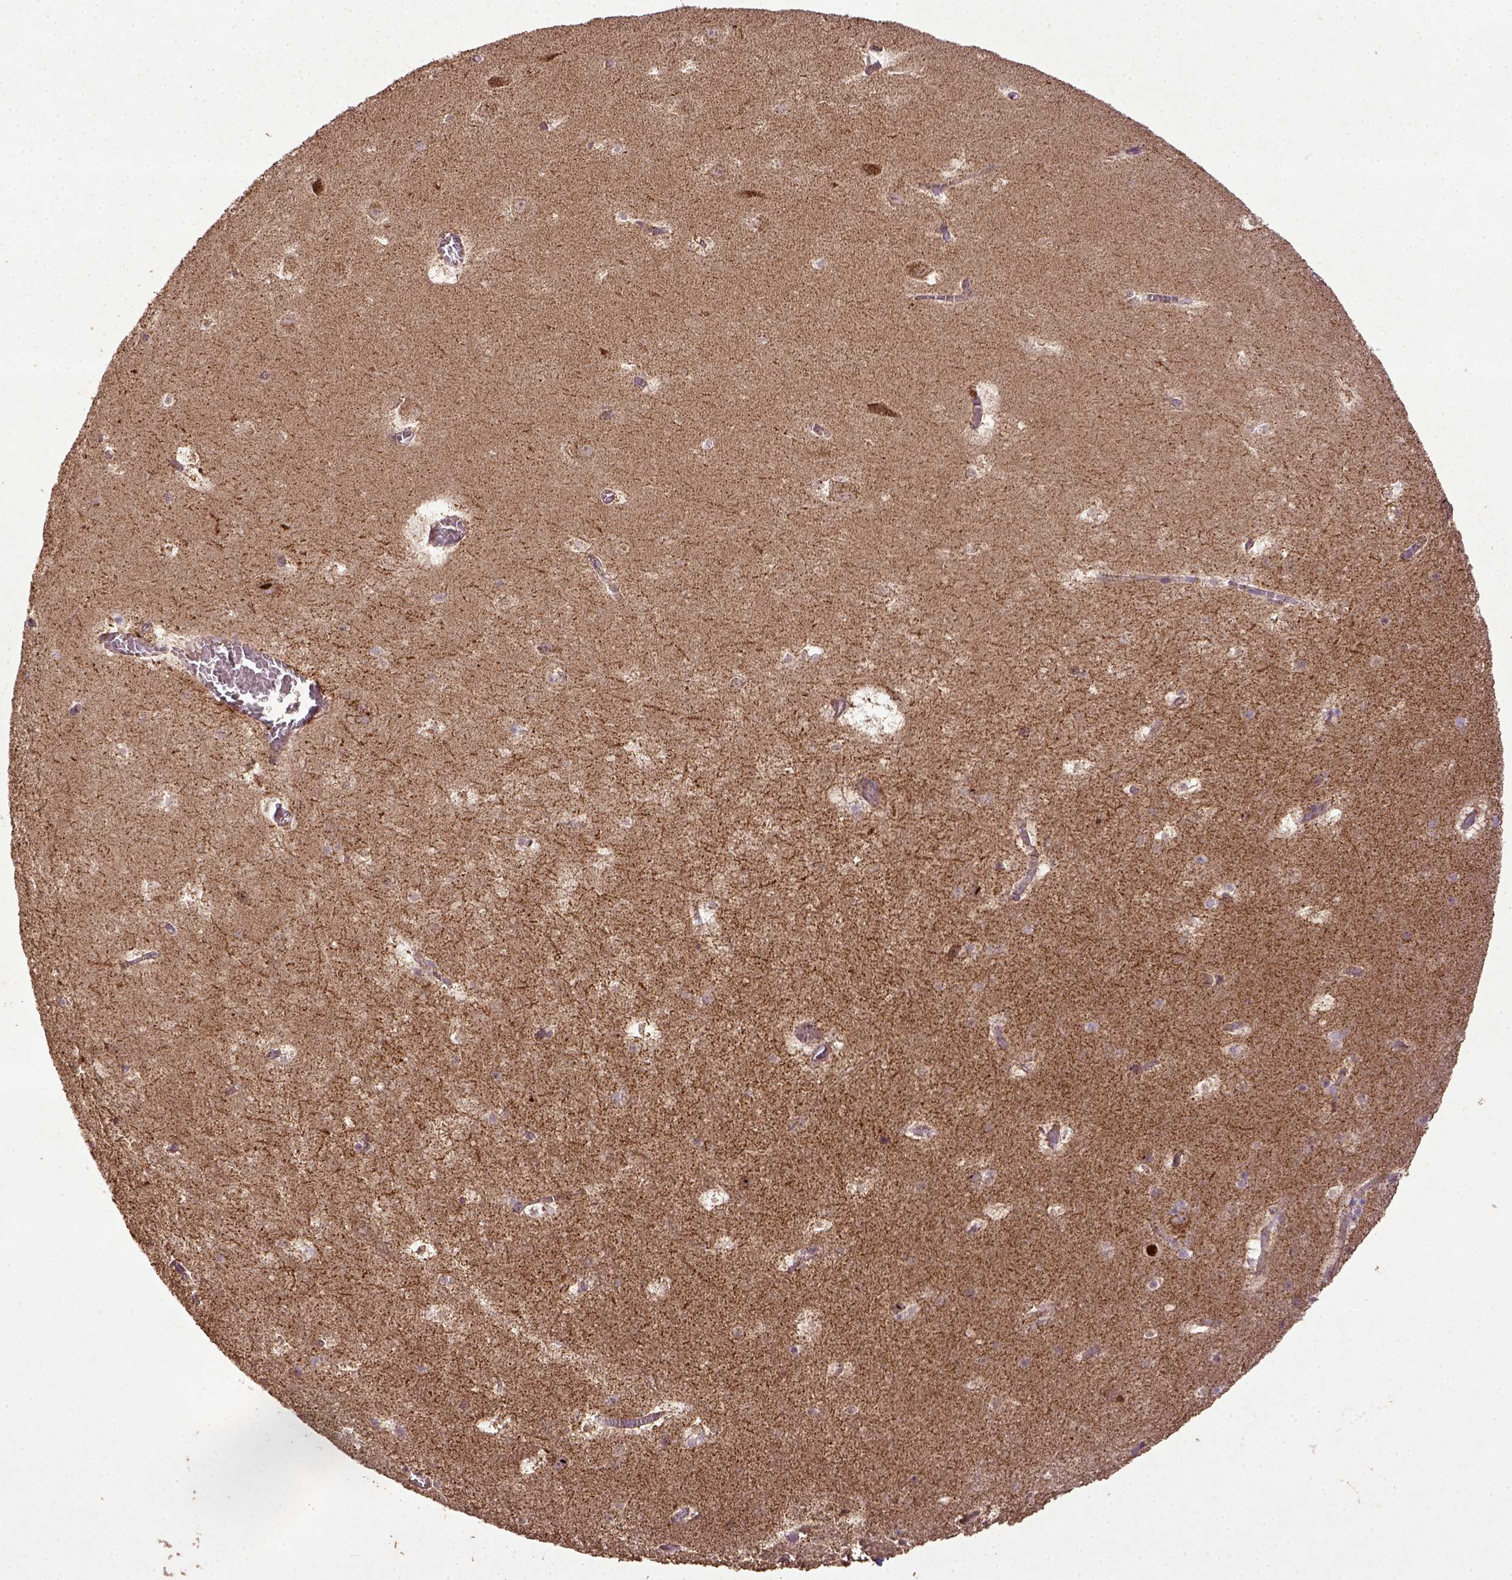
{"staining": {"intensity": "moderate", "quantity": "25%-75%", "location": "cytoplasmic/membranous"}, "tissue": "hippocampus", "cell_type": "Glial cells", "image_type": "normal", "snomed": [{"axis": "morphology", "description": "Normal tissue, NOS"}, {"axis": "topography", "description": "Hippocampus"}], "caption": "The photomicrograph exhibits immunohistochemical staining of unremarkable hippocampus. There is moderate cytoplasmic/membranous staining is appreciated in about 25%-75% of glial cells. Using DAB (brown) and hematoxylin (blue) stains, captured at high magnification using brightfield microscopy.", "gene": "MT", "patient": {"sex": "male", "age": 45}}